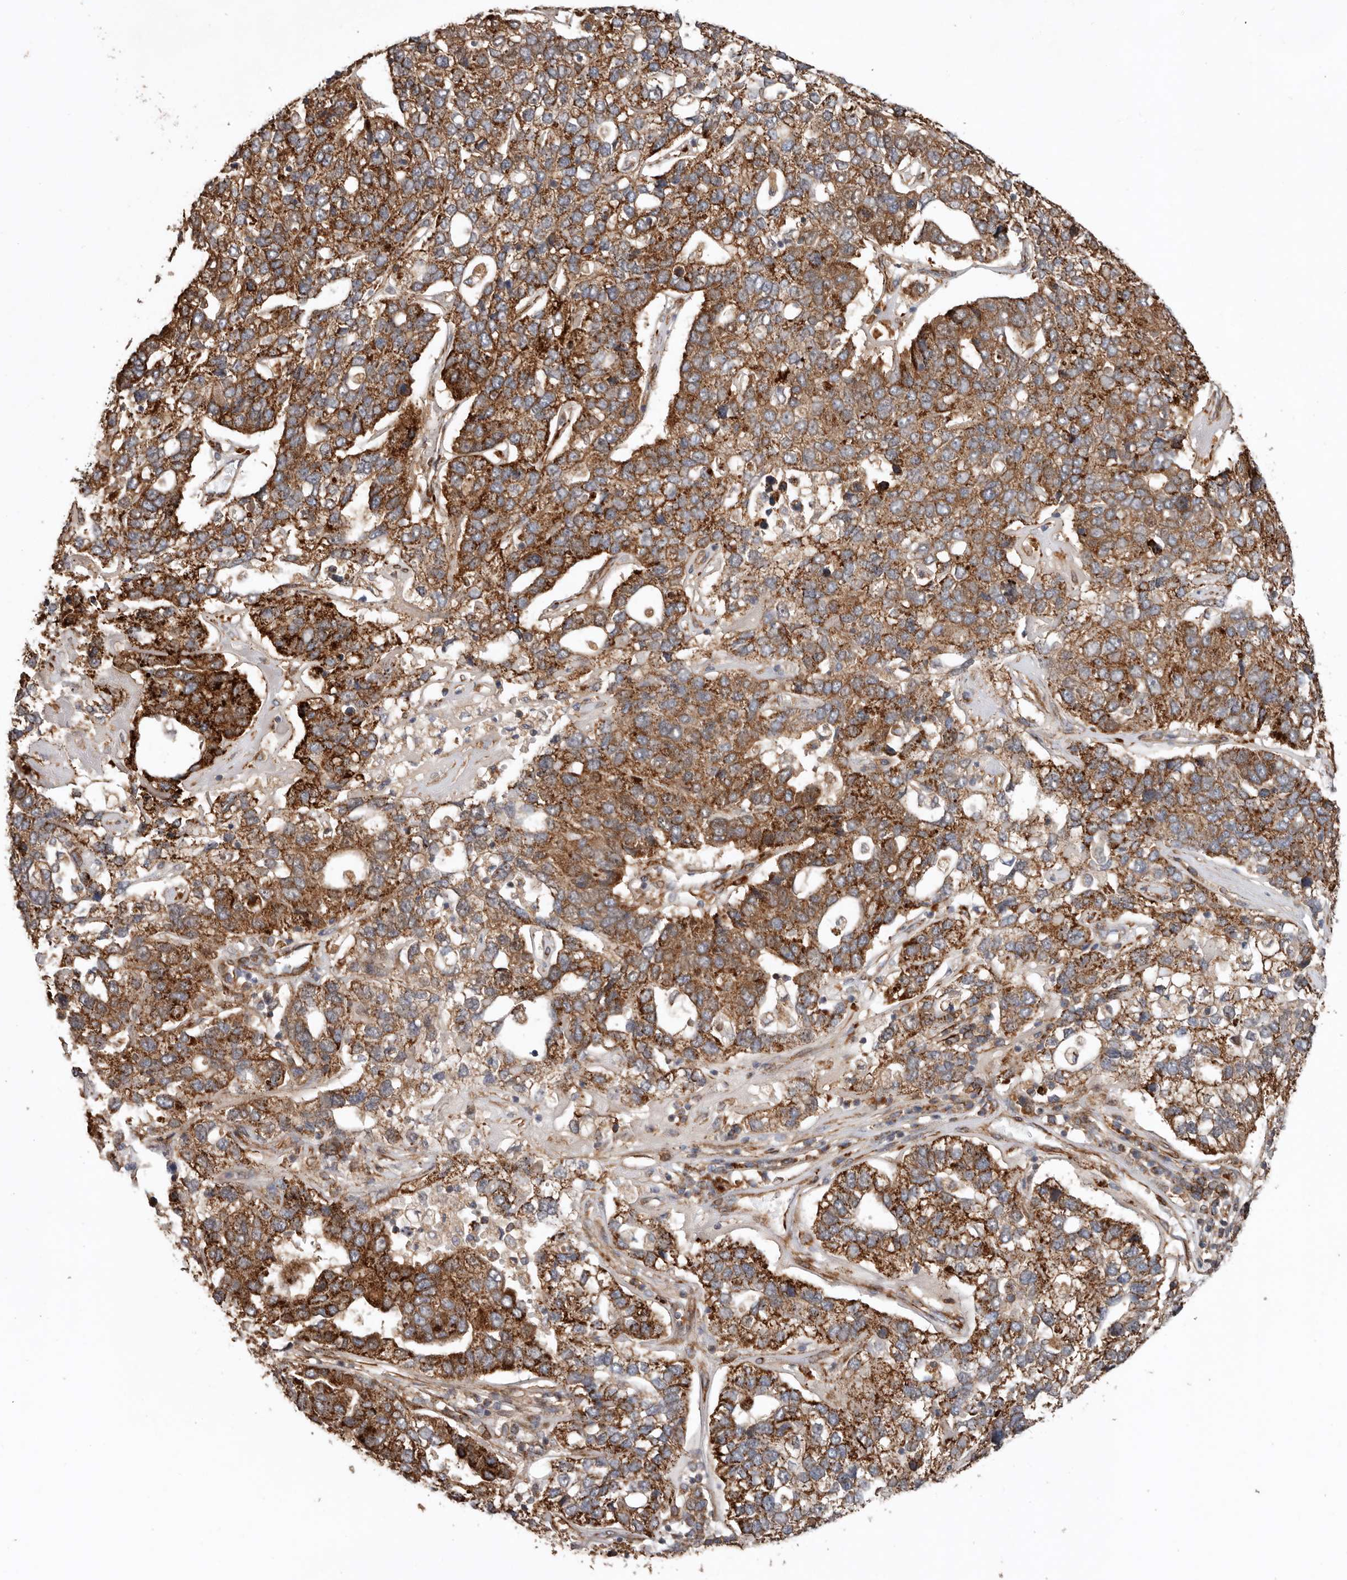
{"staining": {"intensity": "strong", "quantity": ">75%", "location": "cytoplasmic/membranous"}, "tissue": "pancreatic cancer", "cell_type": "Tumor cells", "image_type": "cancer", "snomed": [{"axis": "morphology", "description": "Adenocarcinoma, NOS"}, {"axis": "topography", "description": "Pancreas"}], "caption": "Tumor cells demonstrate high levels of strong cytoplasmic/membranous positivity in about >75% of cells in pancreatic cancer (adenocarcinoma).", "gene": "PROKR1", "patient": {"sex": "female", "age": 61}}